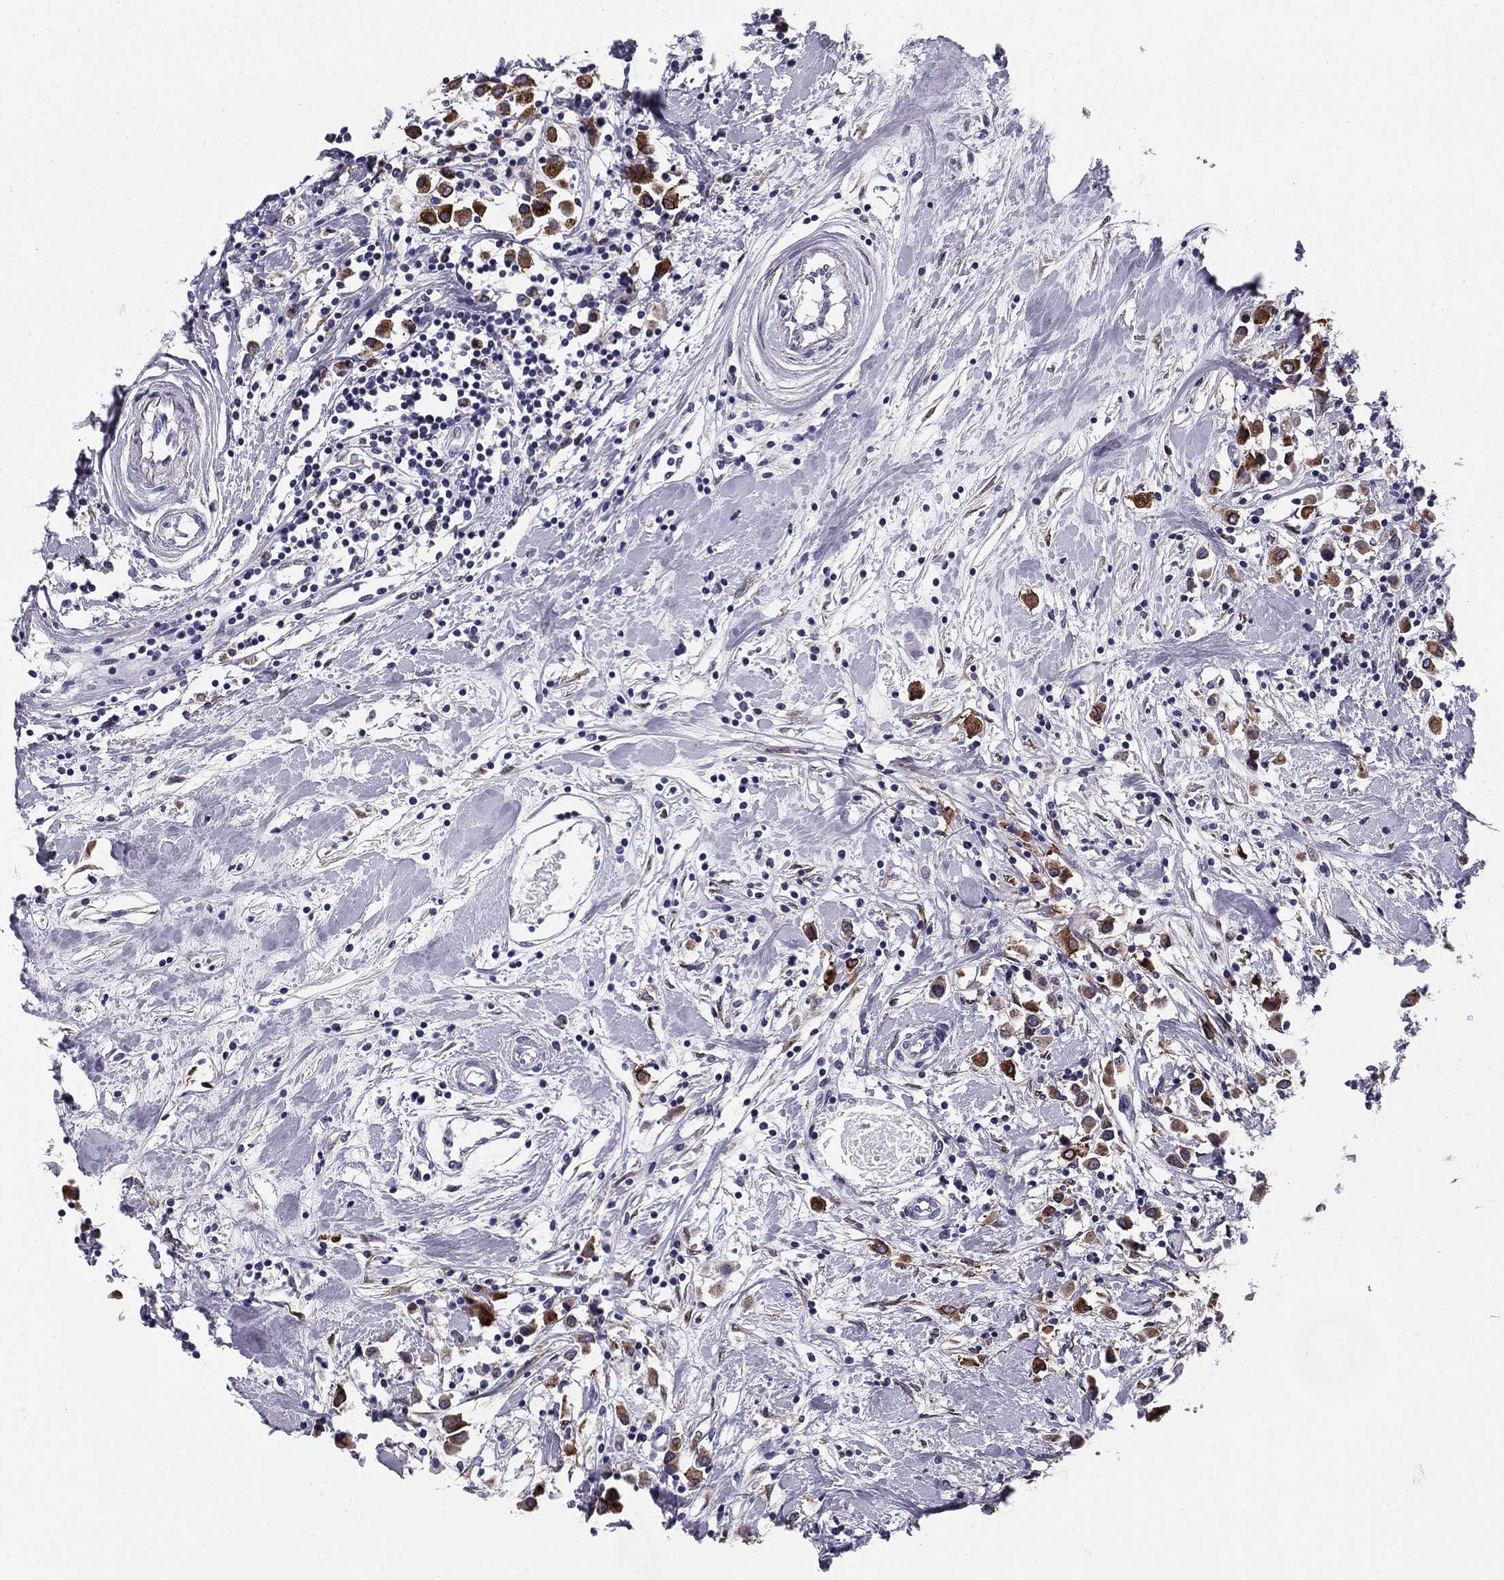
{"staining": {"intensity": "strong", "quantity": ">75%", "location": "cytoplasmic/membranous"}, "tissue": "breast cancer", "cell_type": "Tumor cells", "image_type": "cancer", "snomed": [{"axis": "morphology", "description": "Duct carcinoma"}, {"axis": "topography", "description": "Breast"}], "caption": "Immunohistochemistry (IHC) of breast cancer demonstrates high levels of strong cytoplasmic/membranous positivity in about >75% of tumor cells. (DAB (3,3'-diaminobenzidine) IHC, brown staining for protein, blue staining for nuclei).", "gene": "TMED3", "patient": {"sex": "female", "age": 61}}